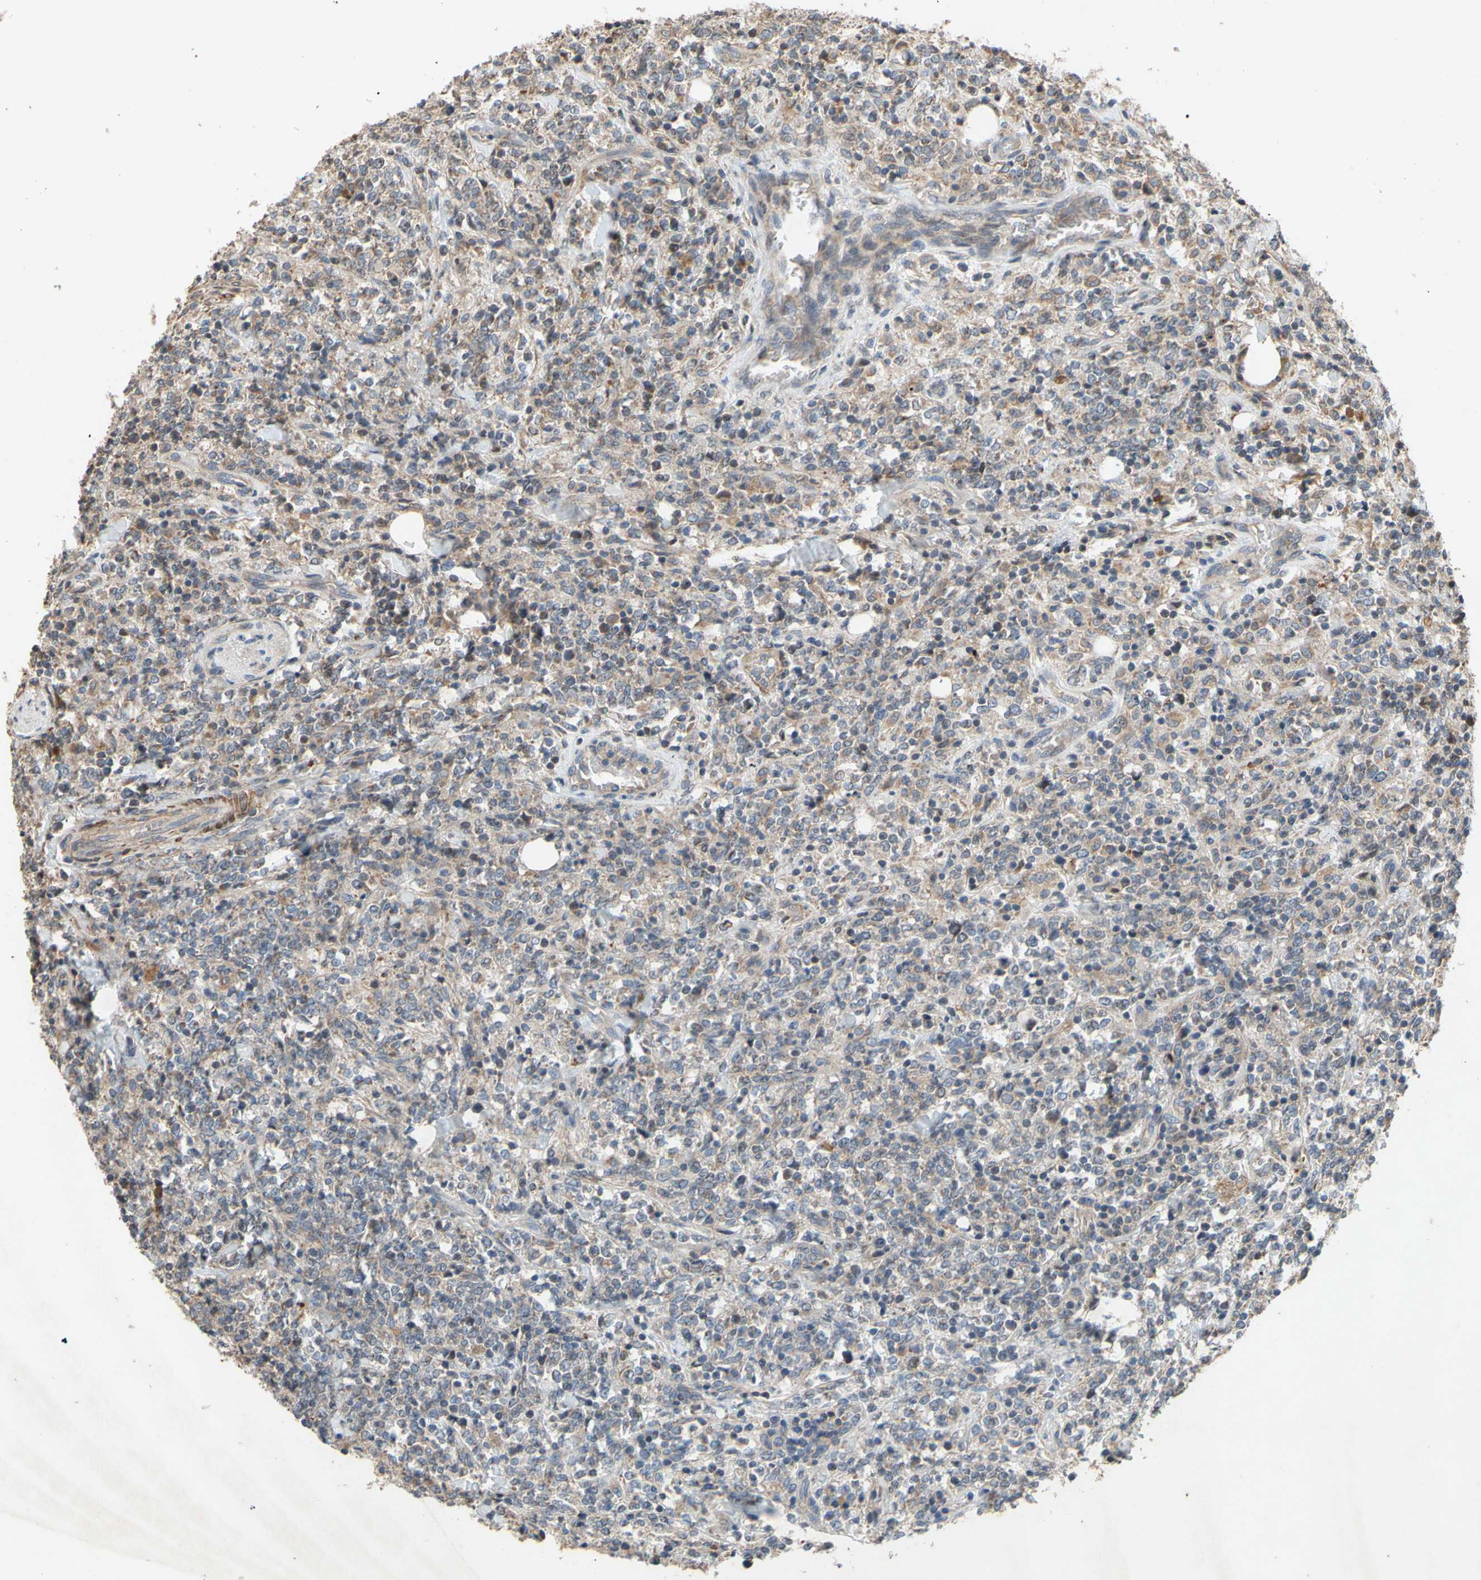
{"staining": {"intensity": "weak", "quantity": ">75%", "location": "cytoplasmic/membranous"}, "tissue": "lymphoma", "cell_type": "Tumor cells", "image_type": "cancer", "snomed": [{"axis": "morphology", "description": "Malignant lymphoma, non-Hodgkin's type, High grade"}, {"axis": "topography", "description": "Soft tissue"}], "caption": "A low amount of weak cytoplasmic/membranous staining is present in approximately >75% of tumor cells in lymphoma tissue.", "gene": "PARD6A", "patient": {"sex": "male", "age": 18}}